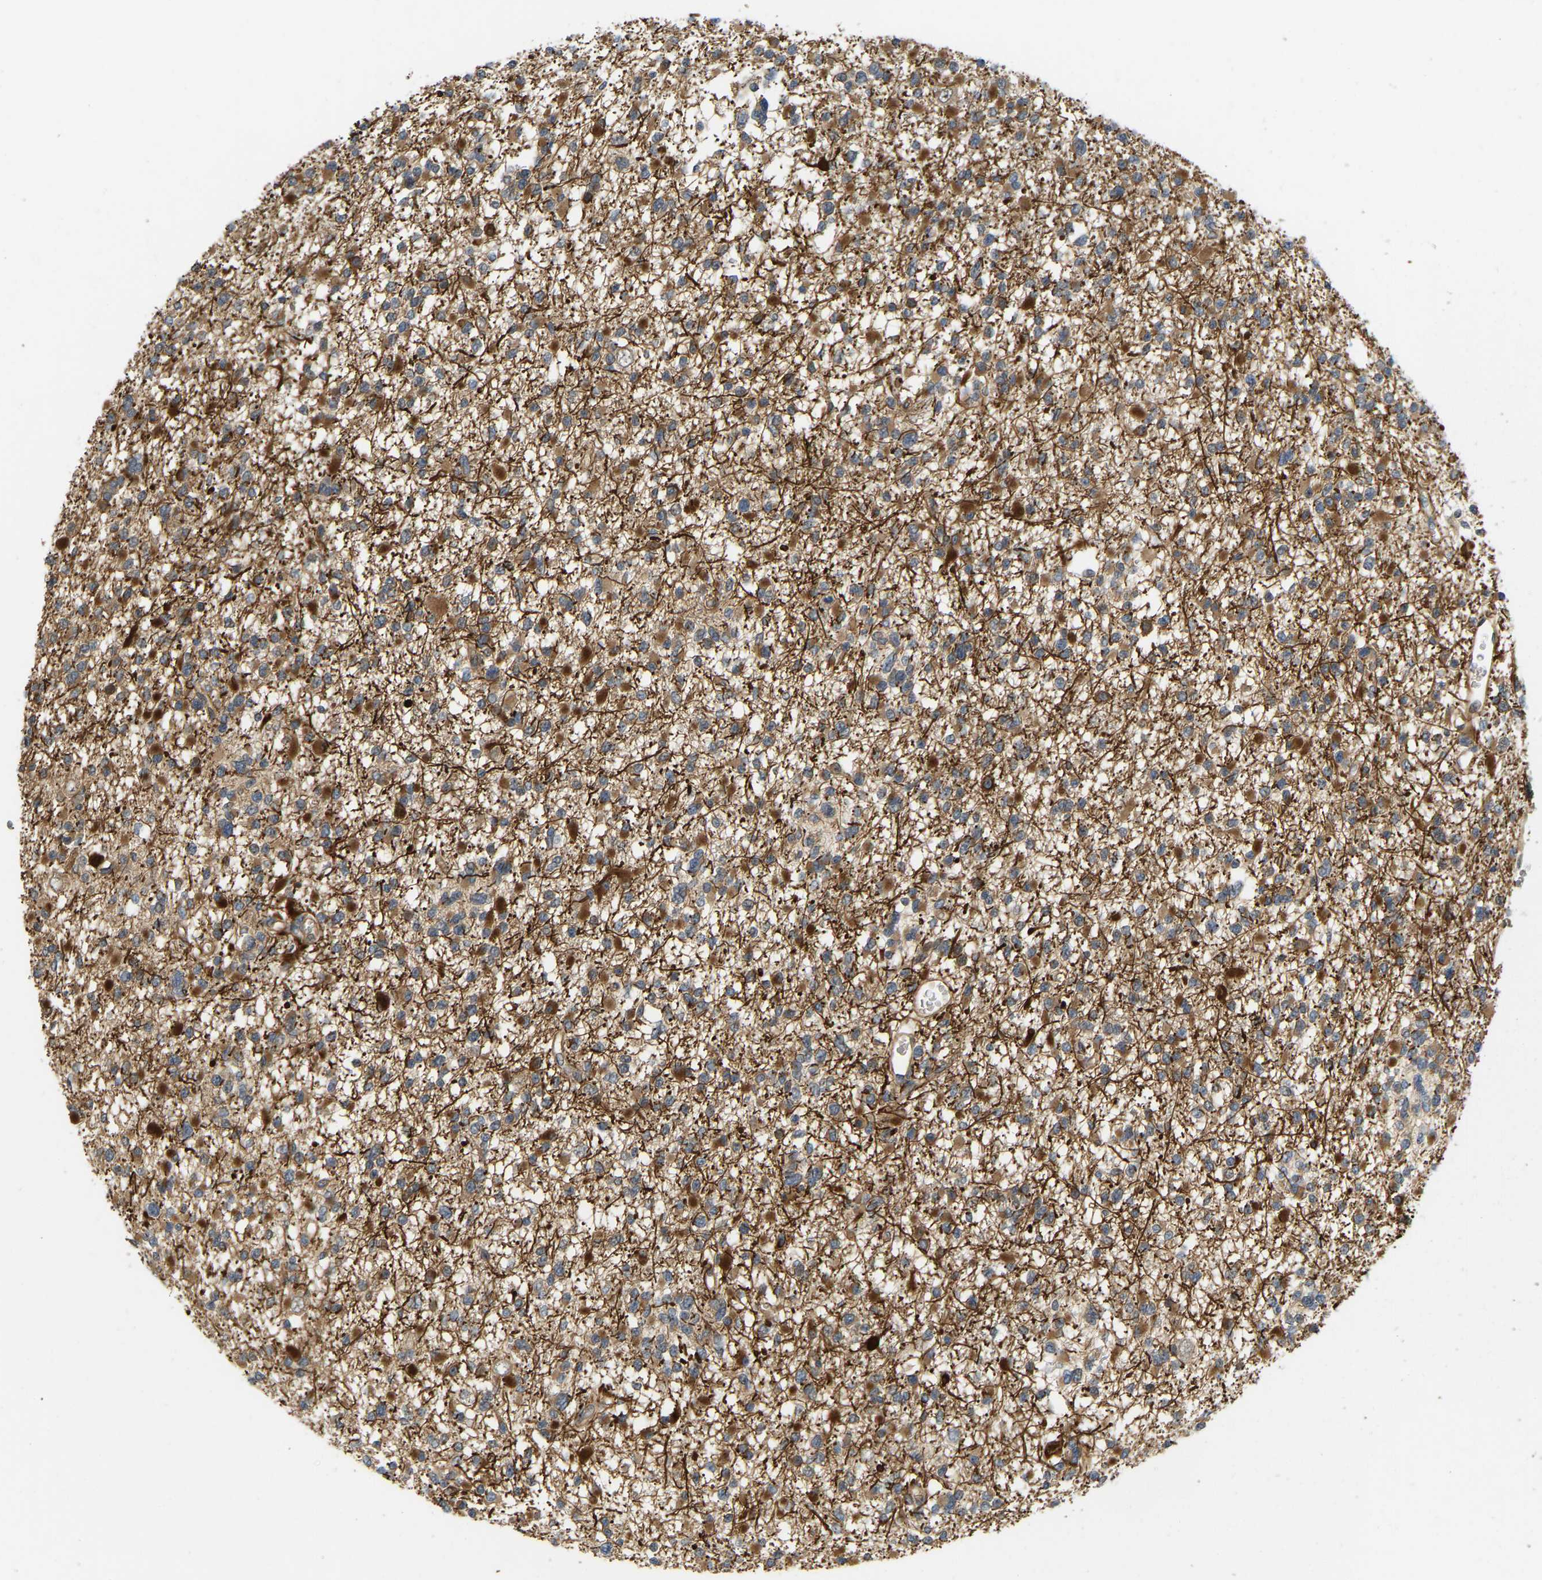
{"staining": {"intensity": "strong", "quantity": ">75%", "location": "cytoplasmic/membranous"}, "tissue": "glioma", "cell_type": "Tumor cells", "image_type": "cancer", "snomed": [{"axis": "morphology", "description": "Glioma, malignant, Low grade"}, {"axis": "topography", "description": "Brain"}], "caption": "Immunohistochemical staining of human glioma demonstrates high levels of strong cytoplasmic/membranous staining in approximately >75% of tumor cells.", "gene": "LIMK2", "patient": {"sex": "female", "age": 22}}